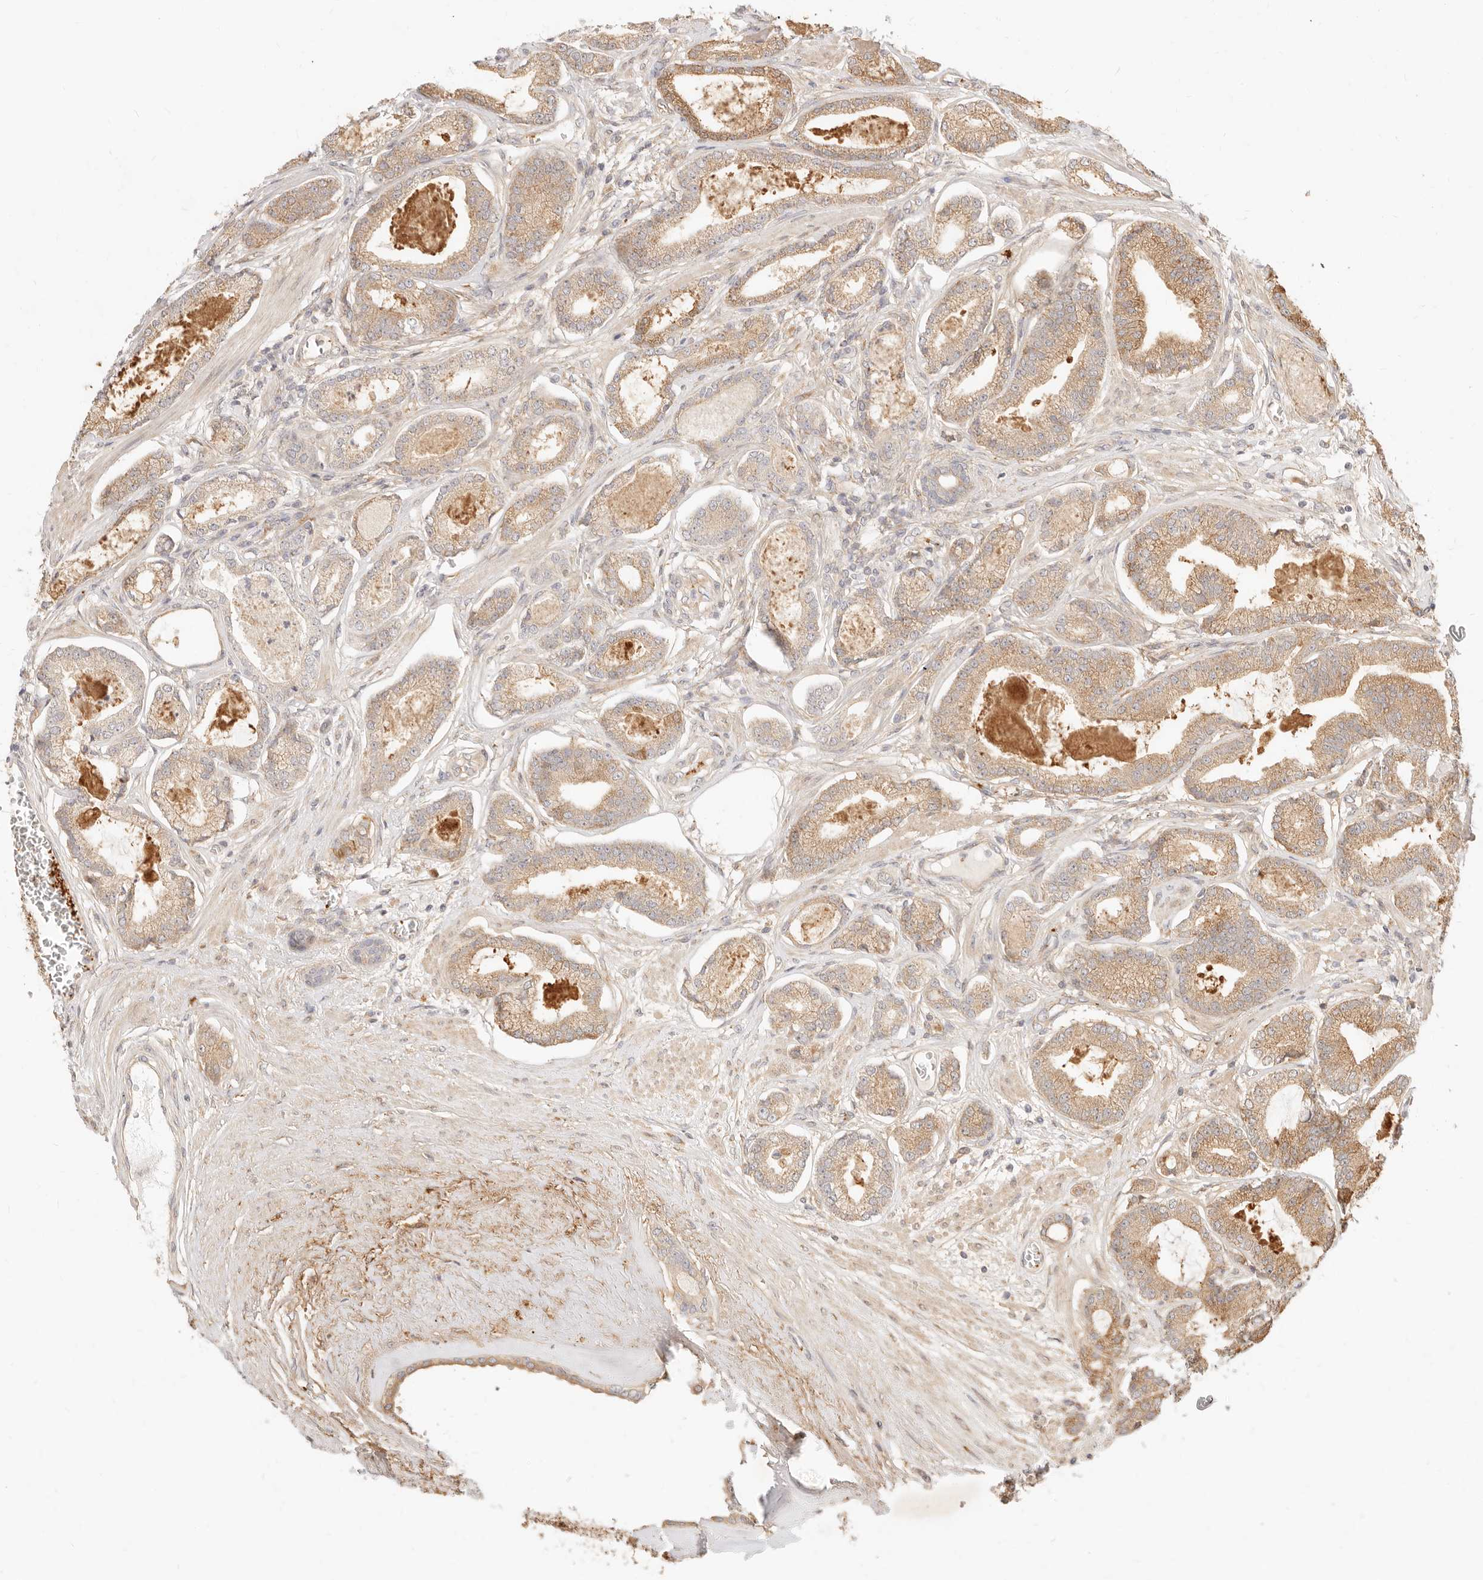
{"staining": {"intensity": "weak", "quantity": ">75%", "location": "cytoplasmic/membranous"}, "tissue": "prostate cancer", "cell_type": "Tumor cells", "image_type": "cancer", "snomed": [{"axis": "morphology", "description": "Adenocarcinoma, Low grade"}, {"axis": "topography", "description": "Prostate"}], "caption": "High-power microscopy captured an immunohistochemistry (IHC) micrograph of prostate cancer (low-grade adenocarcinoma), revealing weak cytoplasmic/membranous expression in about >75% of tumor cells.", "gene": "UBXN10", "patient": {"sex": "male", "age": 60}}